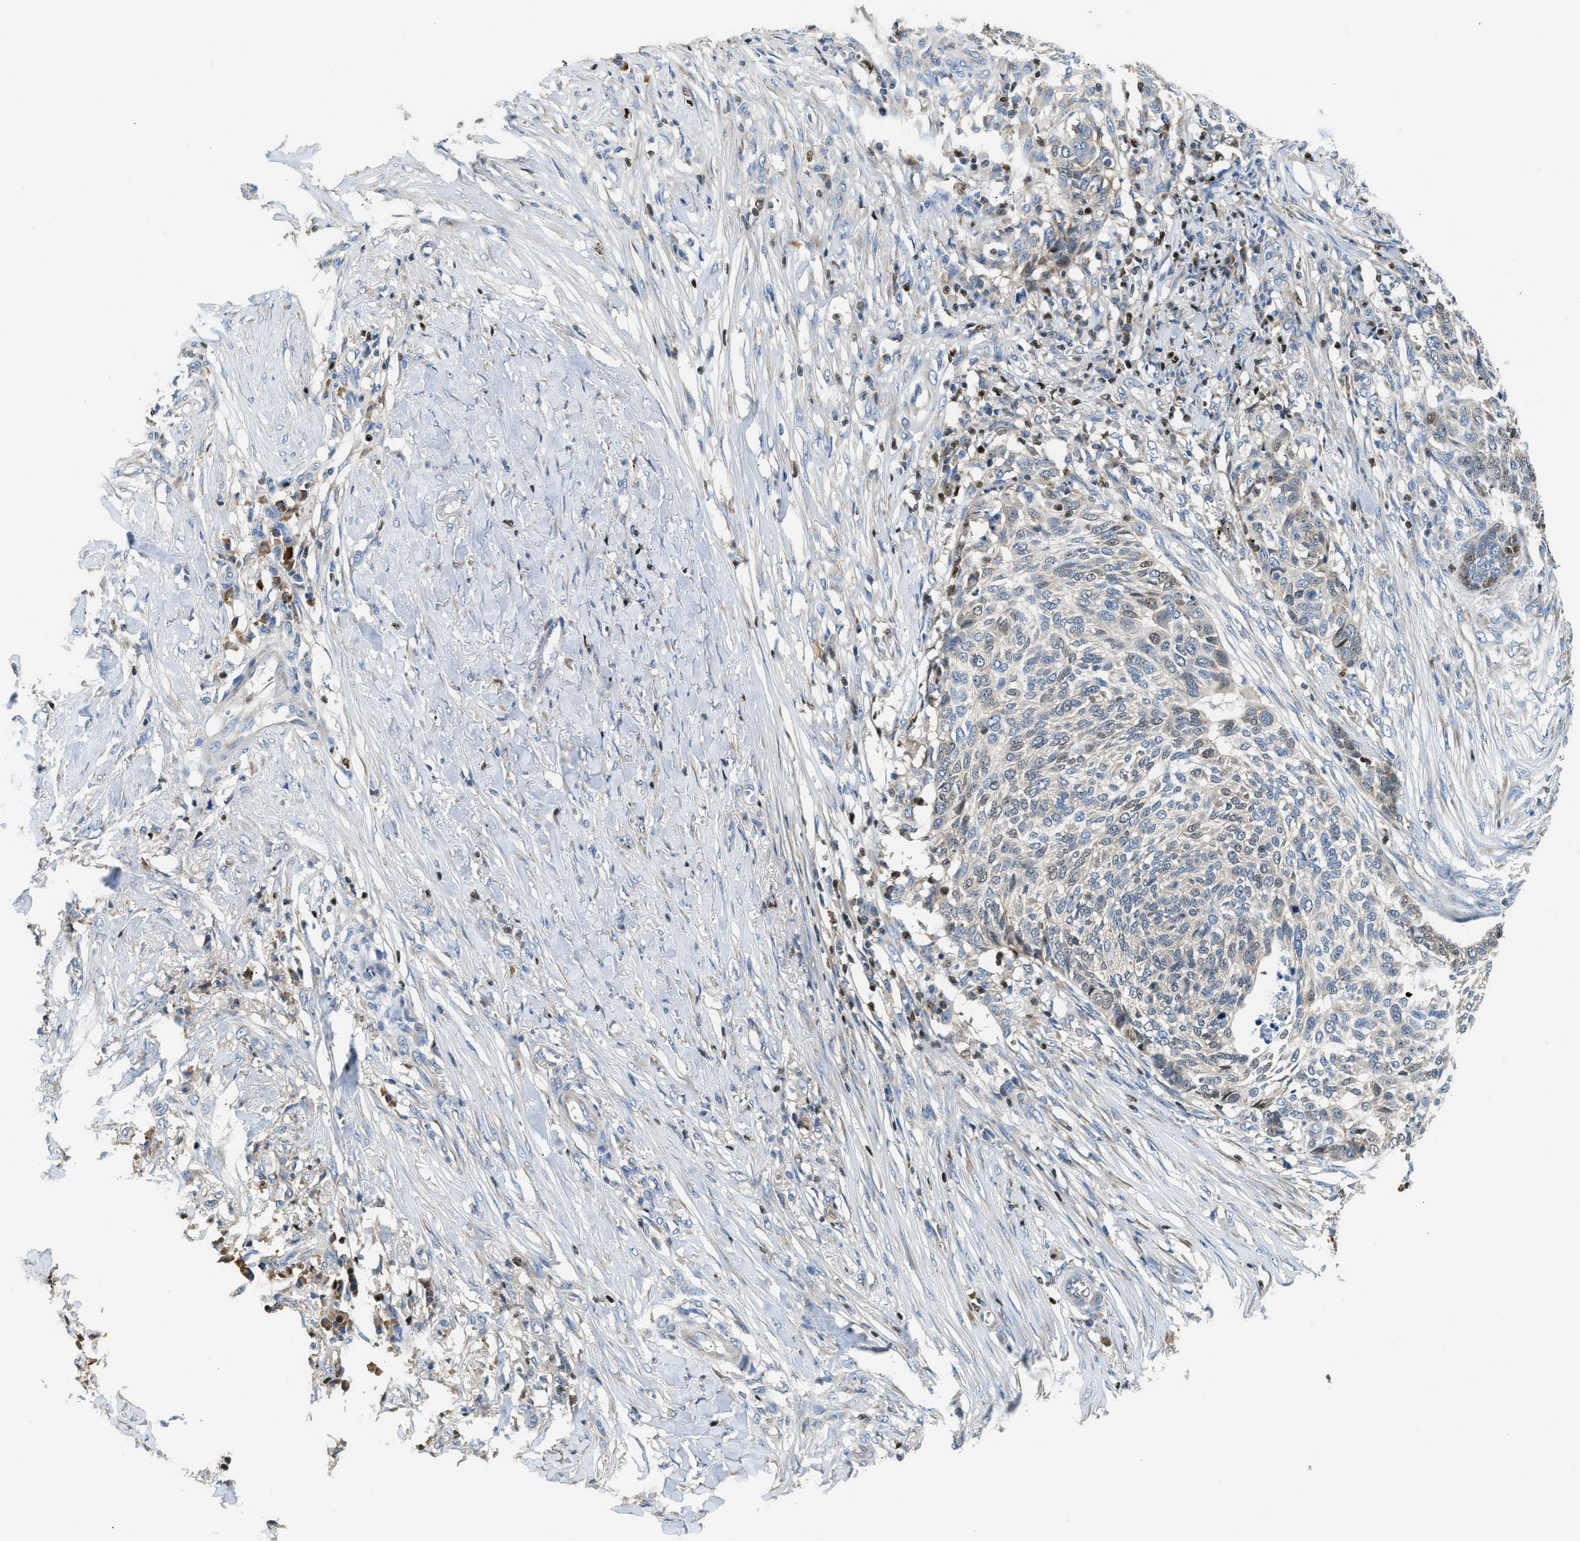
{"staining": {"intensity": "weak", "quantity": "25%-75%", "location": "nuclear"}, "tissue": "skin cancer", "cell_type": "Tumor cells", "image_type": "cancer", "snomed": [{"axis": "morphology", "description": "Basal cell carcinoma"}, {"axis": "topography", "description": "Skin"}], "caption": "Approximately 25%-75% of tumor cells in skin cancer (basal cell carcinoma) show weak nuclear protein positivity as visualized by brown immunohistochemical staining.", "gene": "TOX", "patient": {"sex": "male", "age": 85}}